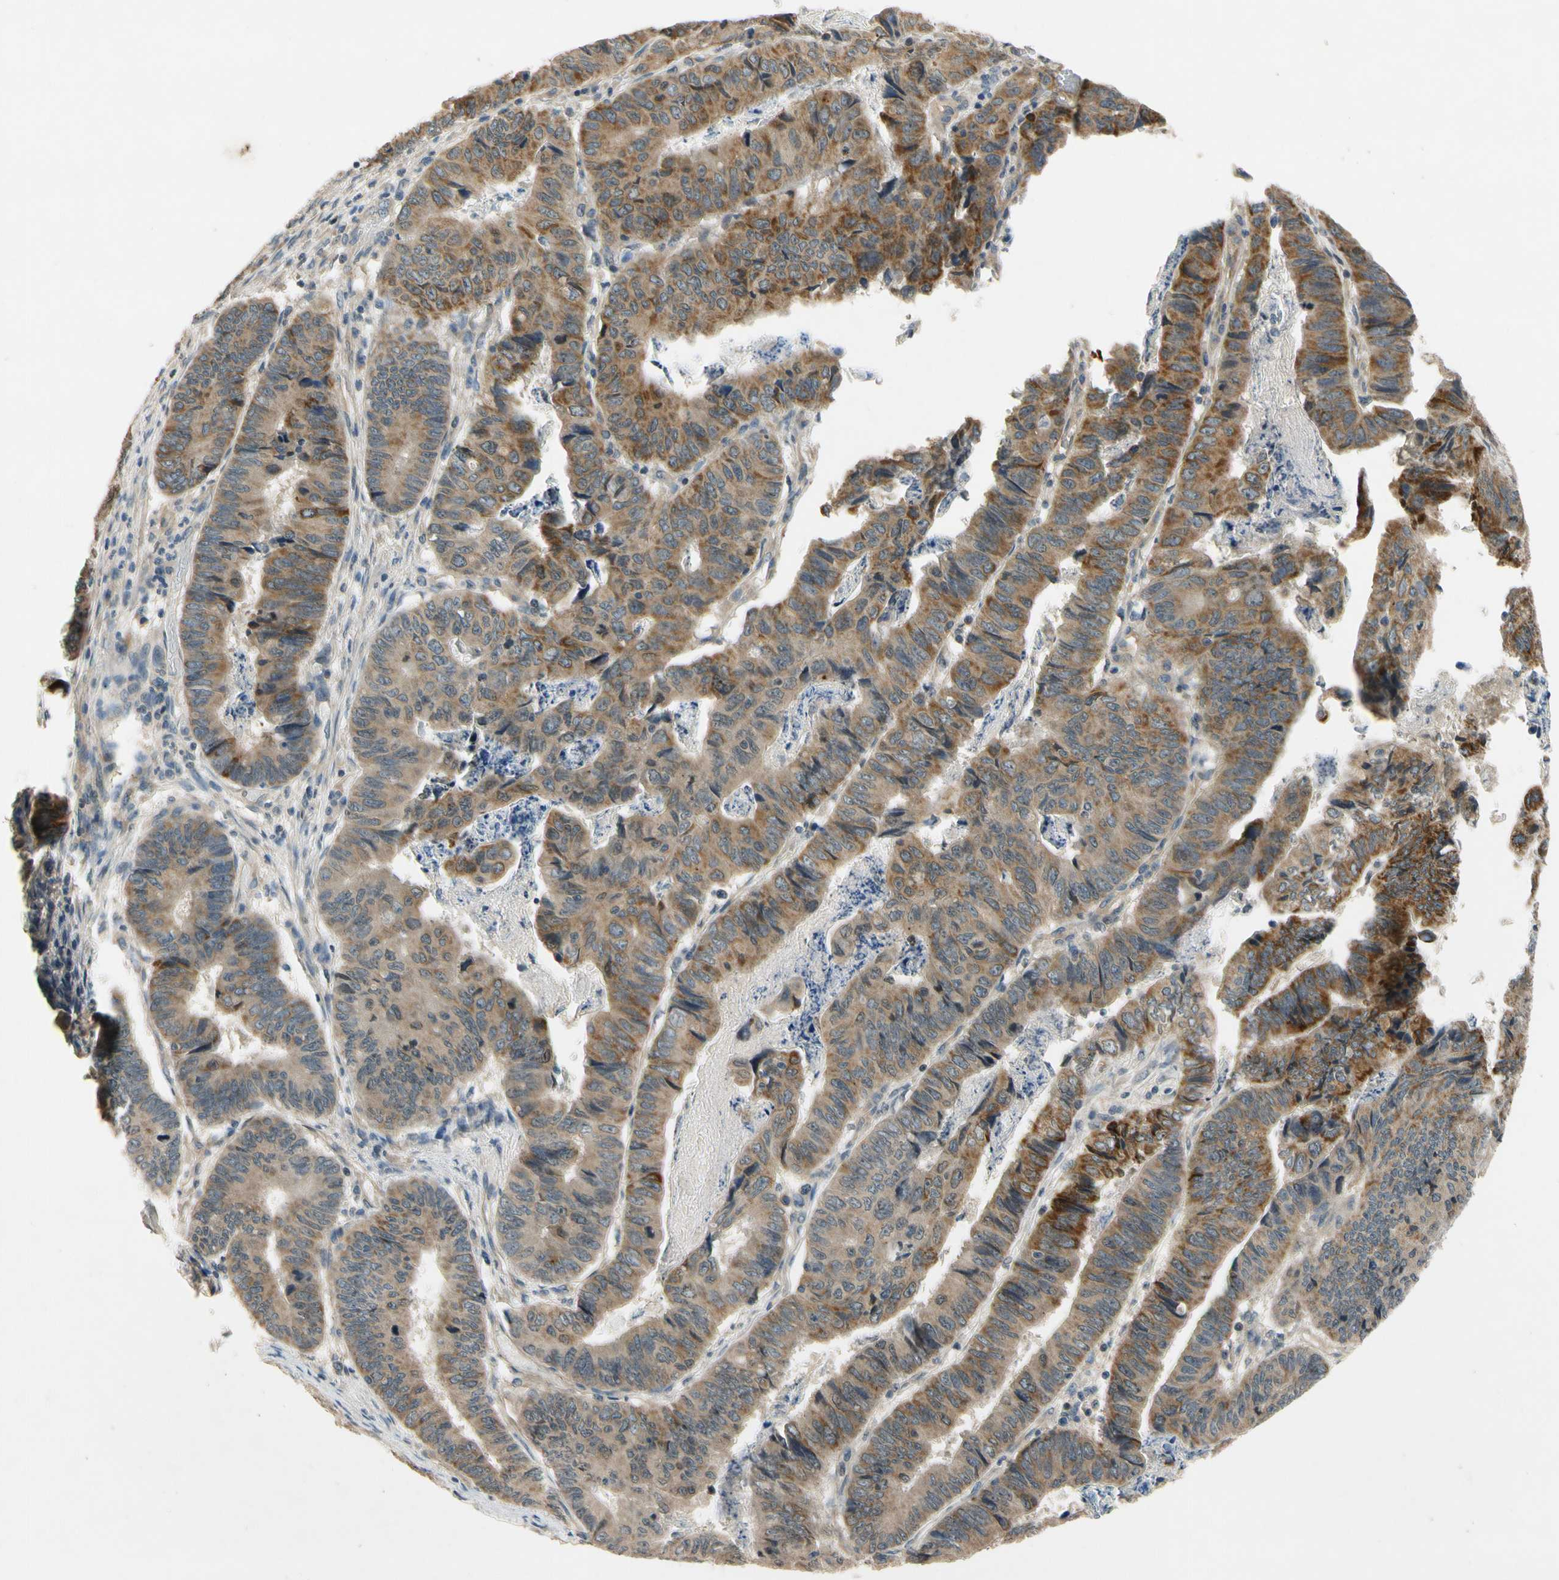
{"staining": {"intensity": "moderate", "quantity": ">75%", "location": "cytoplasmic/membranous"}, "tissue": "stomach cancer", "cell_type": "Tumor cells", "image_type": "cancer", "snomed": [{"axis": "morphology", "description": "Adenocarcinoma, NOS"}, {"axis": "topography", "description": "Stomach, lower"}], "caption": "Brown immunohistochemical staining in stomach cancer shows moderate cytoplasmic/membranous positivity in approximately >75% of tumor cells.", "gene": "ALKBH3", "patient": {"sex": "male", "age": 77}}